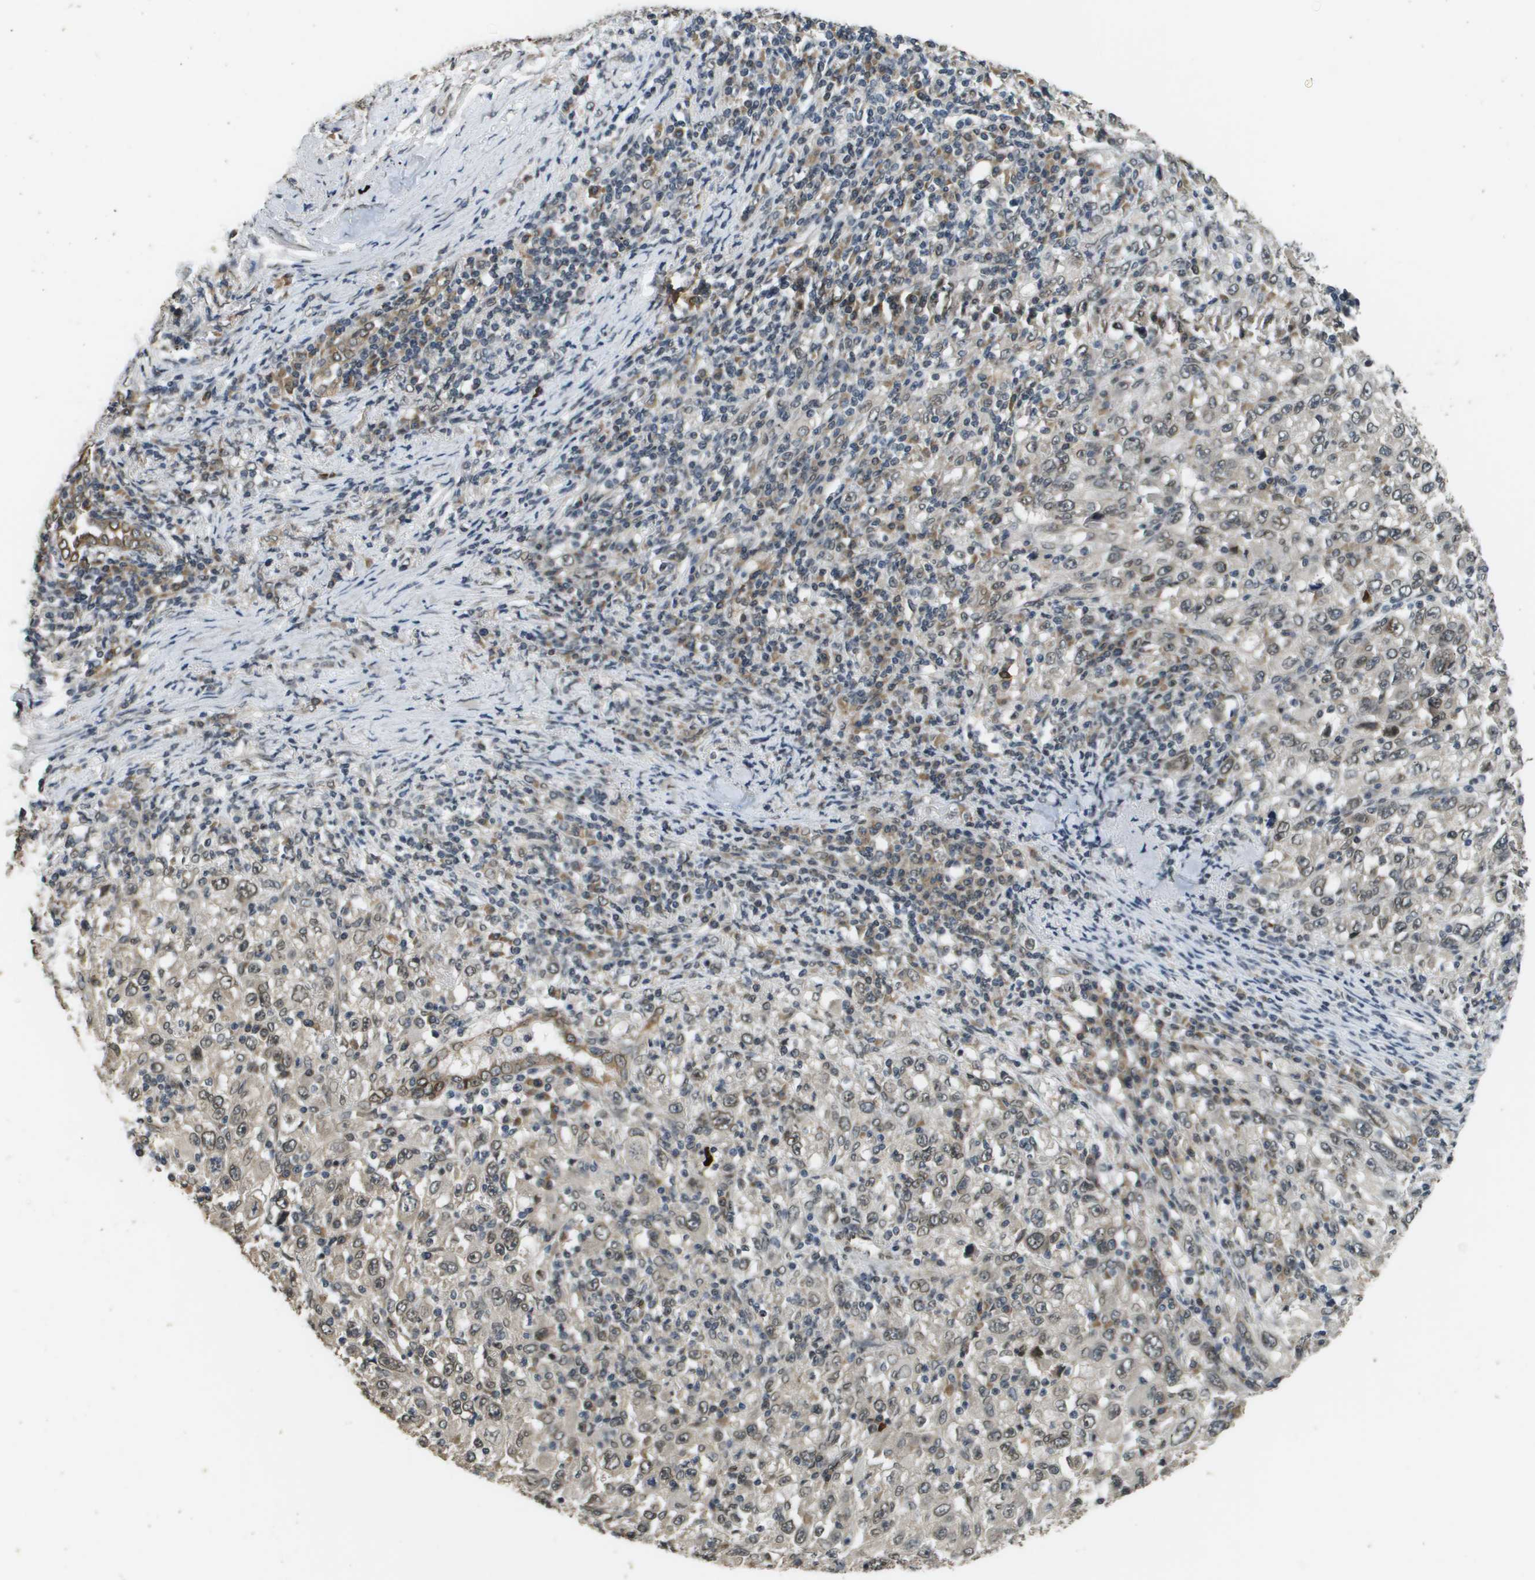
{"staining": {"intensity": "weak", "quantity": ">75%", "location": "cytoplasmic/membranous,nuclear"}, "tissue": "melanoma", "cell_type": "Tumor cells", "image_type": "cancer", "snomed": [{"axis": "morphology", "description": "Malignant melanoma, Metastatic site"}, {"axis": "topography", "description": "Skin"}], "caption": "A histopathology image of human malignant melanoma (metastatic site) stained for a protein demonstrates weak cytoplasmic/membranous and nuclear brown staining in tumor cells.", "gene": "FANCC", "patient": {"sex": "female", "age": 56}}